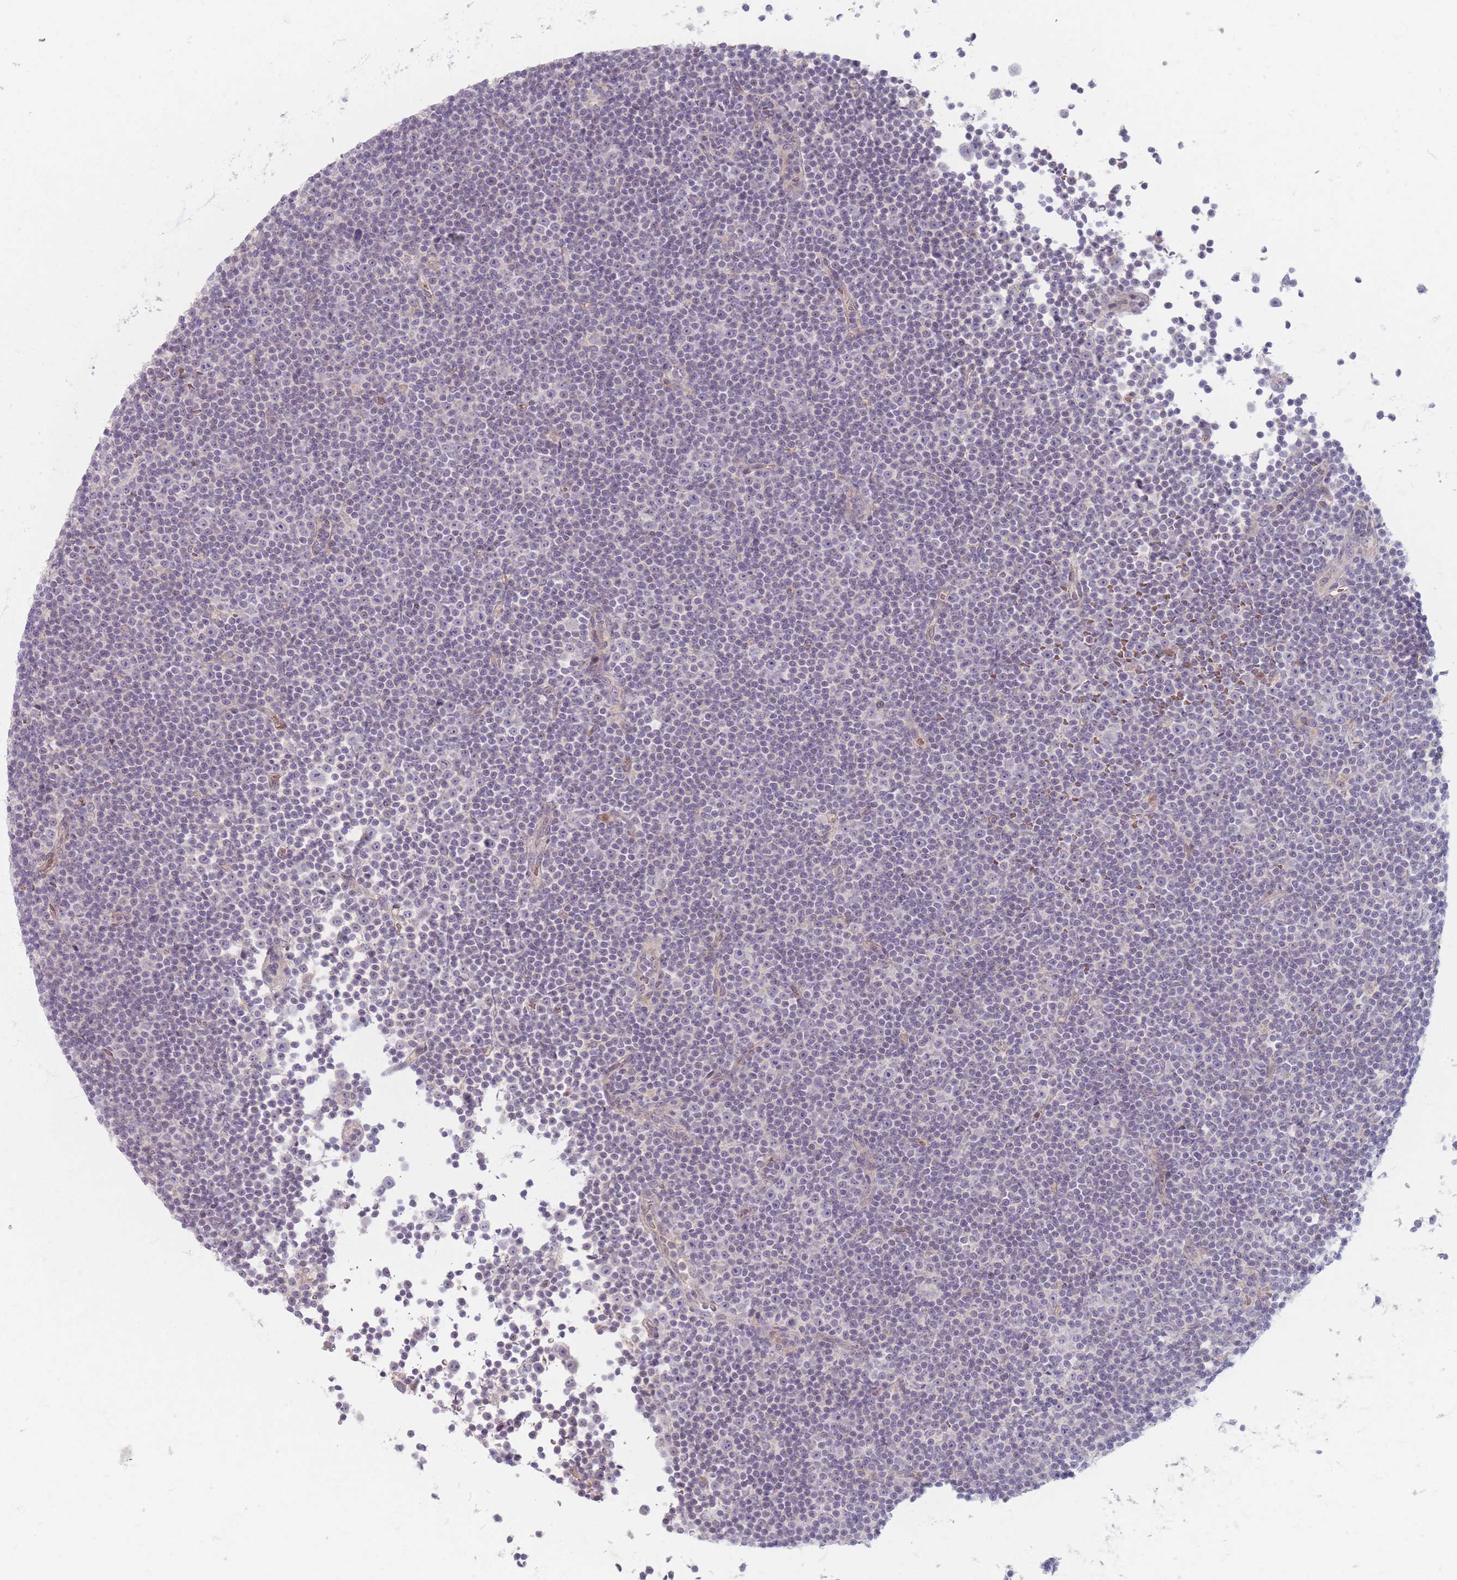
{"staining": {"intensity": "negative", "quantity": "none", "location": "none"}, "tissue": "lymphoma", "cell_type": "Tumor cells", "image_type": "cancer", "snomed": [{"axis": "morphology", "description": "Malignant lymphoma, non-Hodgkin's type, Low grade"}, {"axis": "topography", "description": "Lymph node"}], "caption": "A histopathology image of low-grade malignant lymphoma, non-Hodgkin's type stained for a protein demonstrates no brown staining in tumor cells.", "gene": "CHCHD7", "patient": {"sex": "female", "age": 67}}